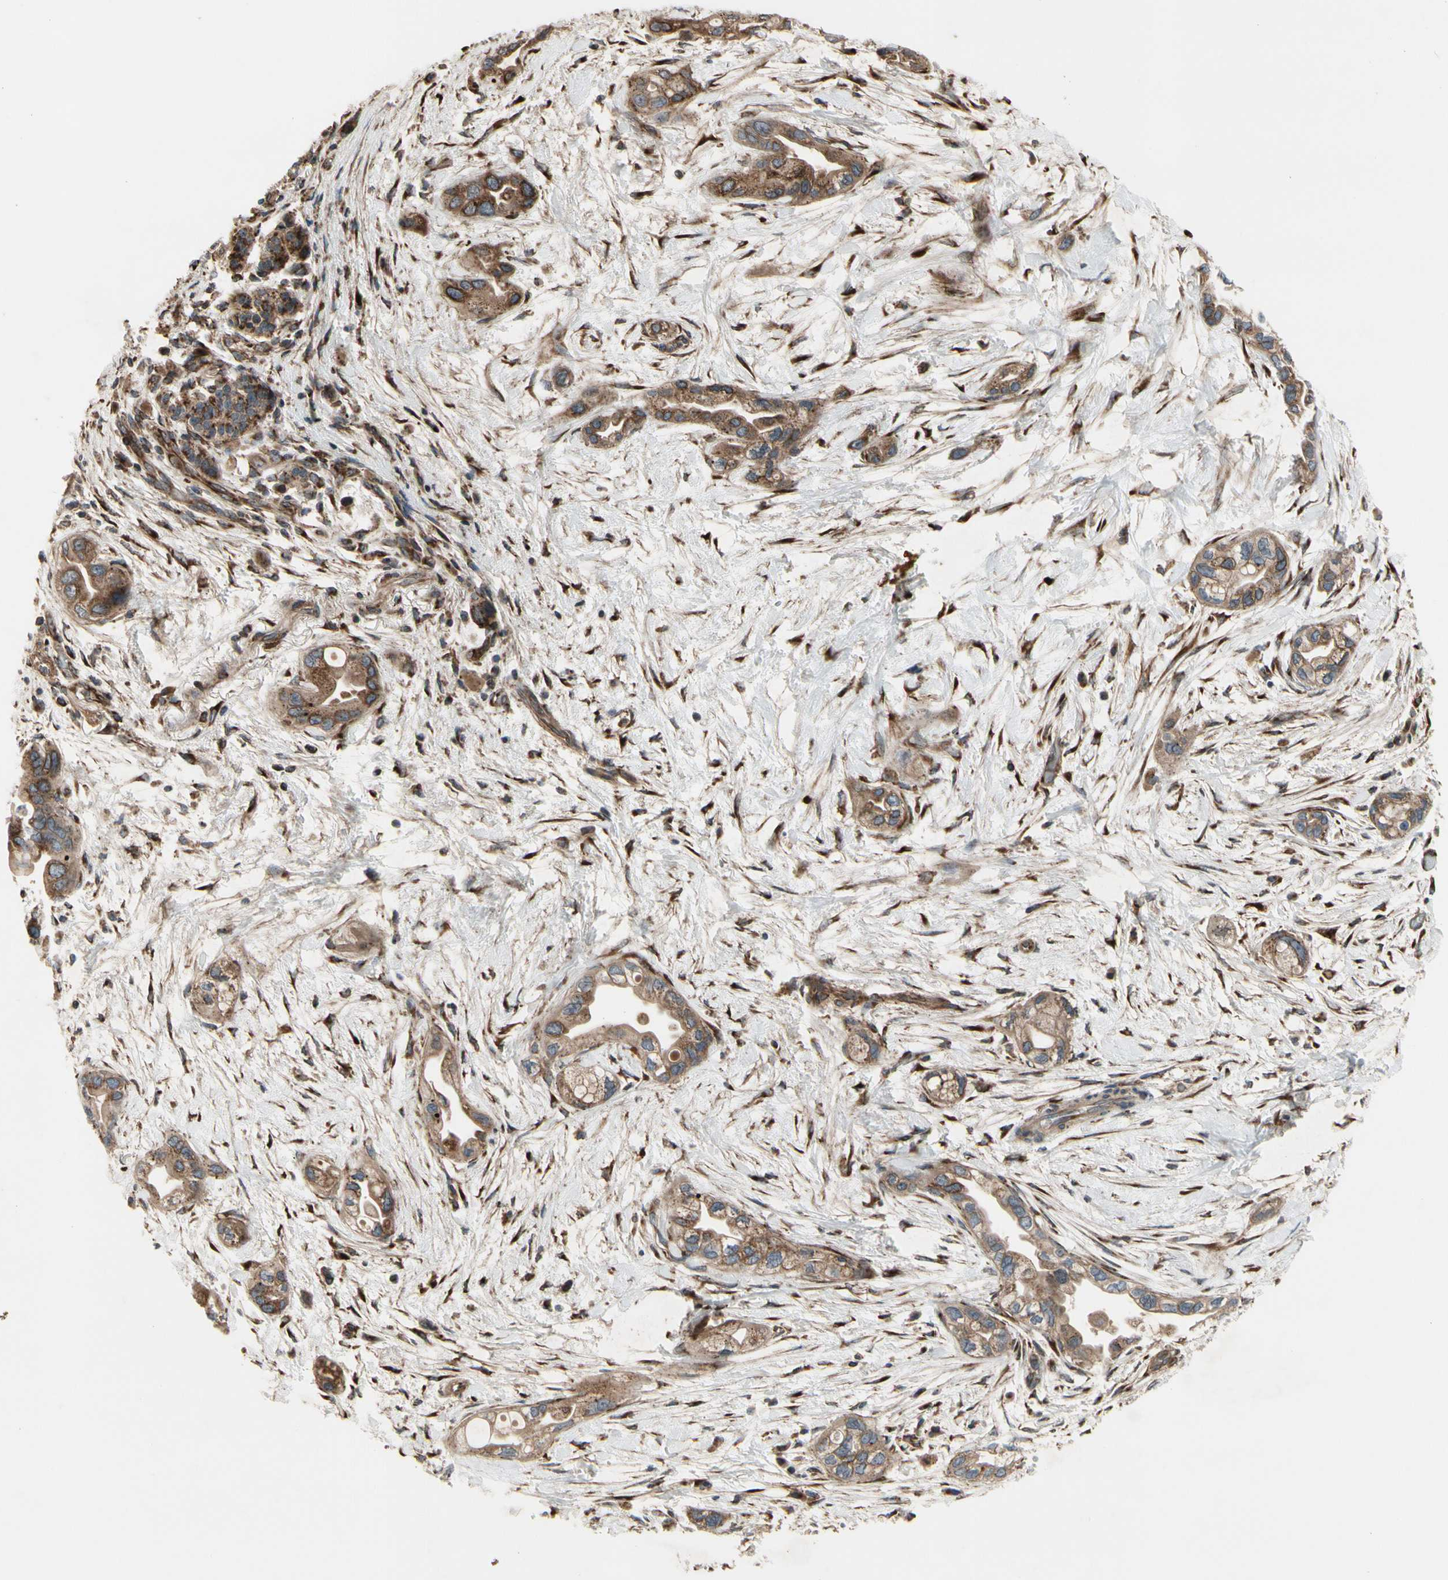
{"staining": {"intensity": "moderate", "quantity": ">75%", "location": "cytoplasmic/membranous"}, "tissue": "pancreatic cancer", "cell_type": "Tumor cells", "image_type": "cancer", "snomed": [{"axis": "morphology", "description": "Adenocarcinoma, NOS"}, {"axis": "topography", "description": "Pancreas"}], "caption": "Immunohistochemical staining of human adenocarcinoma (pancreatic) reveals moderate cytoplasmic/membranous protein staining in about >75% of tumor cells.", "gene": "SLC39A9", "patient": {"sex": "female", "age": 77}}